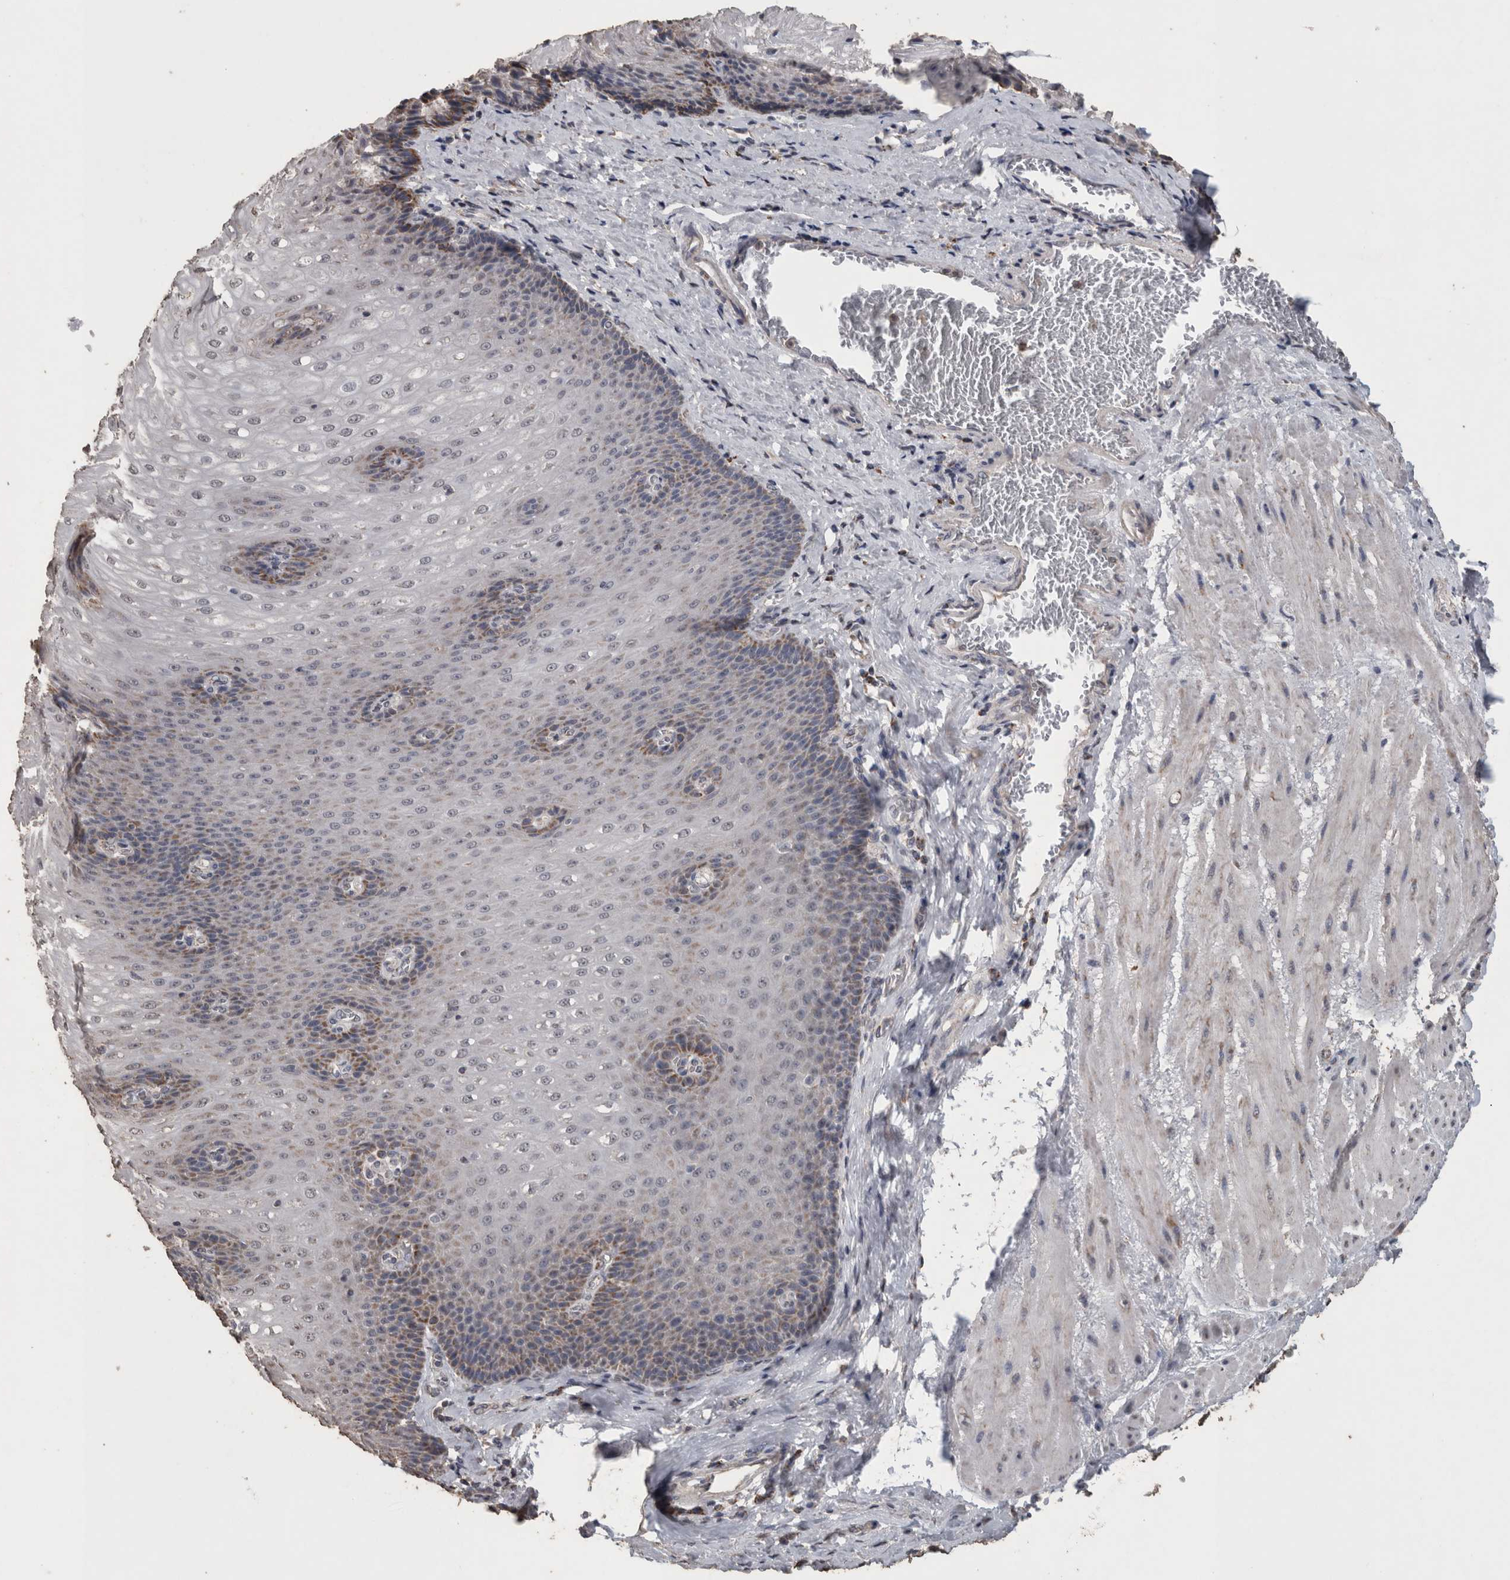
{"staining": {"intensity": "weak", "quantity": "25%-75%", "location": "cytoplasmic/membranous"}, "tissue": "esophagus", "cell_type": "Squamous epithelial cells", "image_type": "normal", "snomed": [{"axis": "morphology", "description": "Normal tissue, NOS"}, {"axis": "topography", "description": "Esophagus"}], "caption": "A low amount of weak cytoplasmic/membranous staining is seen in about 25%-75% of squamous epithelial cells in unremarkable esophagus. The staining is performed using DAB (3,3'-diaminobenzidine) brown chromogen to label protein expression. The nuclei are counter-stained blue using hematoxylin.", "gene": "ACADM", "patient": {"sex": "male", "age": 48}}